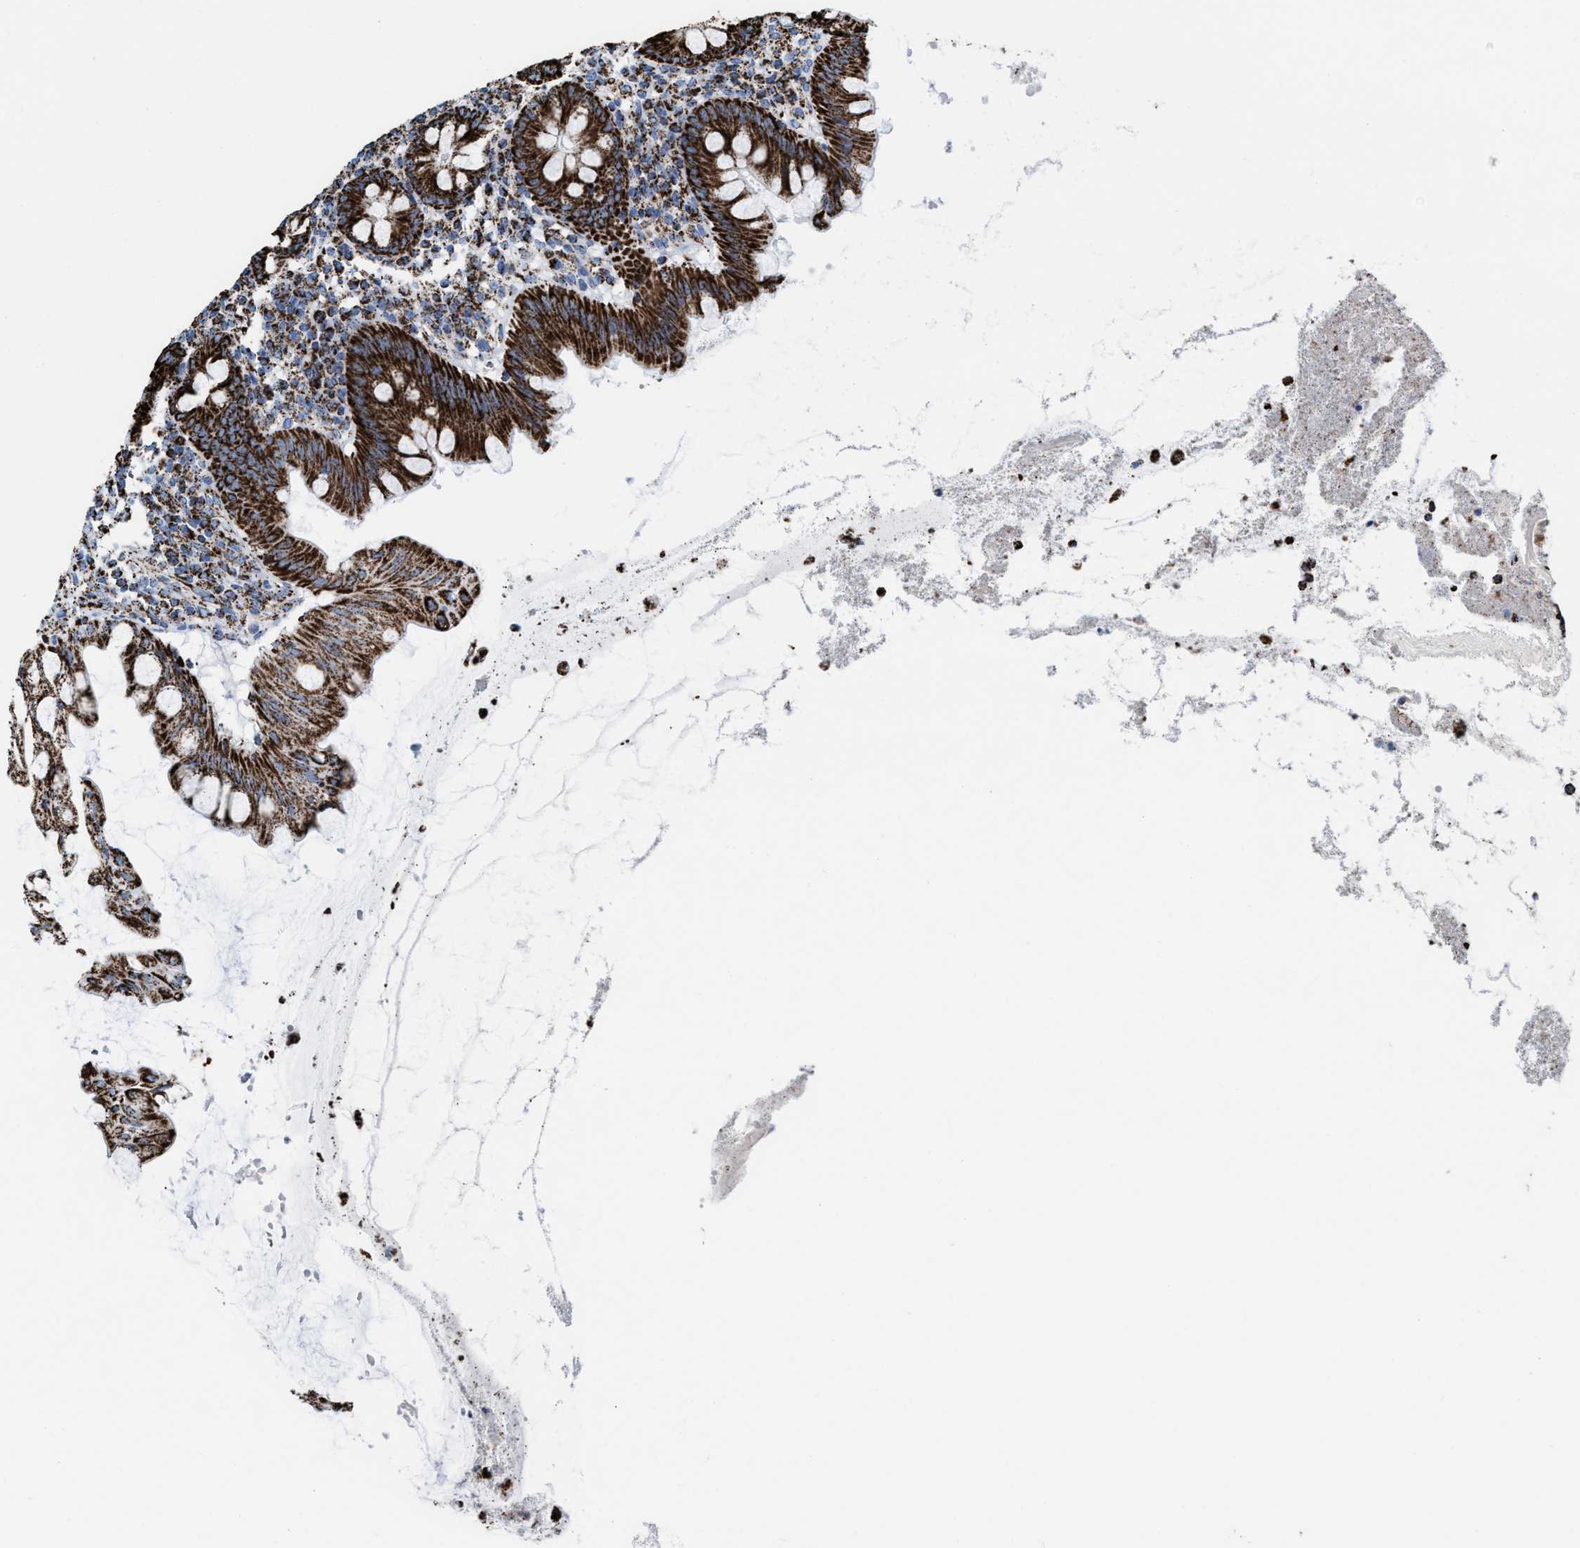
{"staining": {"intensity": "strong", "quantity": ">75%", "location": "cytoplasmic/membranous"}, "tissue": "appendix", "cell_type": "Glandular cells", "image_type": "normal", "snomed": [{"axis": "morphology", "description": "Normal tissue, NOS"}, {"axis": "topography", "description": "Appendix"}], "caption": "Unremarkable appendix shows strong cytoplasmic/membranous staining in about >75% of glandular cells, visualized by immunohistochemistry. (DAB IHC, brown staining for protein, blue staining for nuclei).", "gene": "ECHS1", "patient": {"sex": "male", "age": 56}}